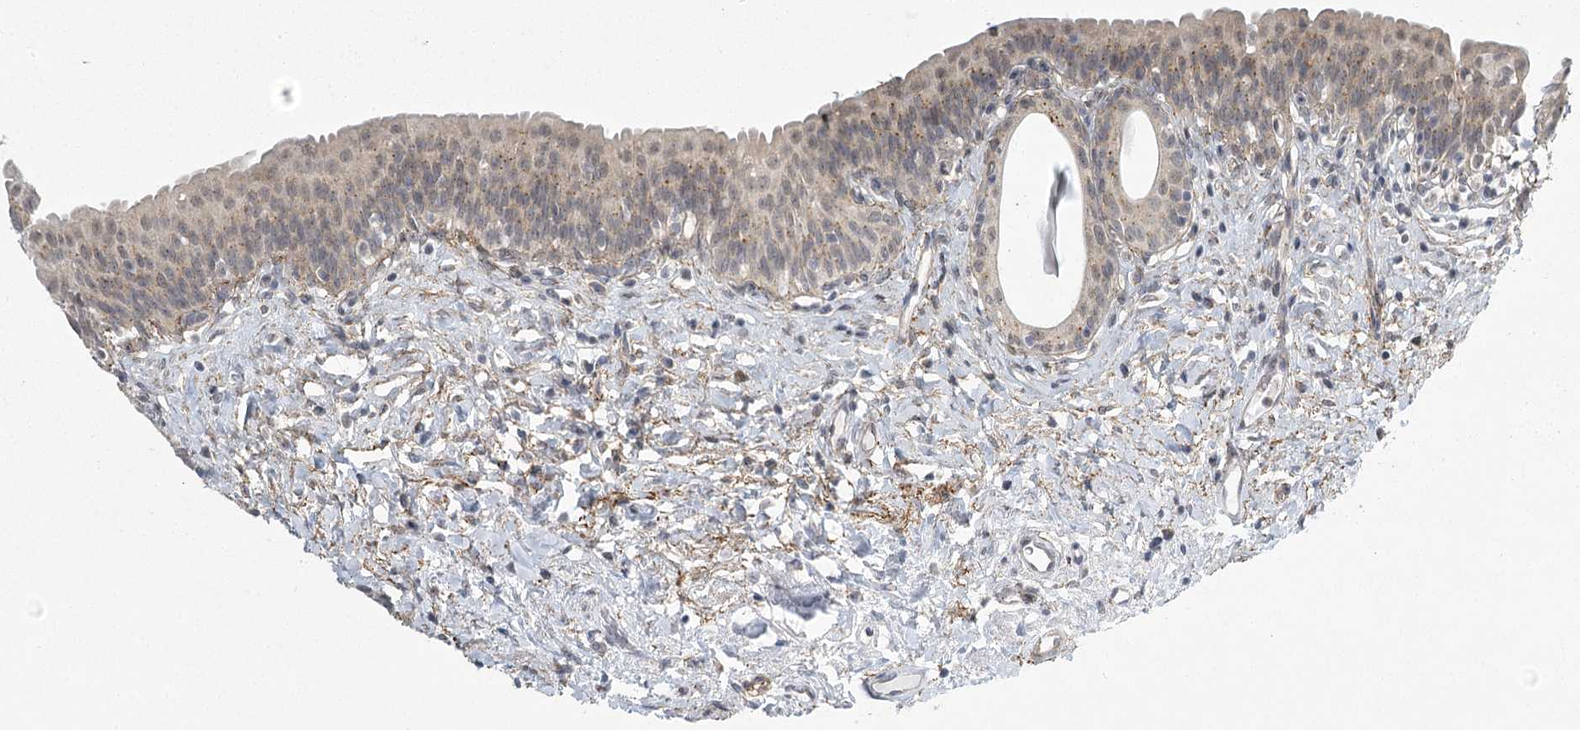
{"staining": {"intensity": "weak", "quantity": "25%-75%", "location": "nuclear"}, "tissue": "urinary bladder", "cell_type": "Urothelial cells", "image_type": "normal", "snomed": [{"axis": "morphology", "description": "Normal tissue, NOS"}, {"axis": "topography", "description": "Urinary bladder"}], "caption": "Protein expression analysis of unremarkable urinary bladder reveals weak nuclear positivity in about 25%-75% of urothelial cells.", "gene": "MED28", "patient": {"sex": "male", "age": 83}}